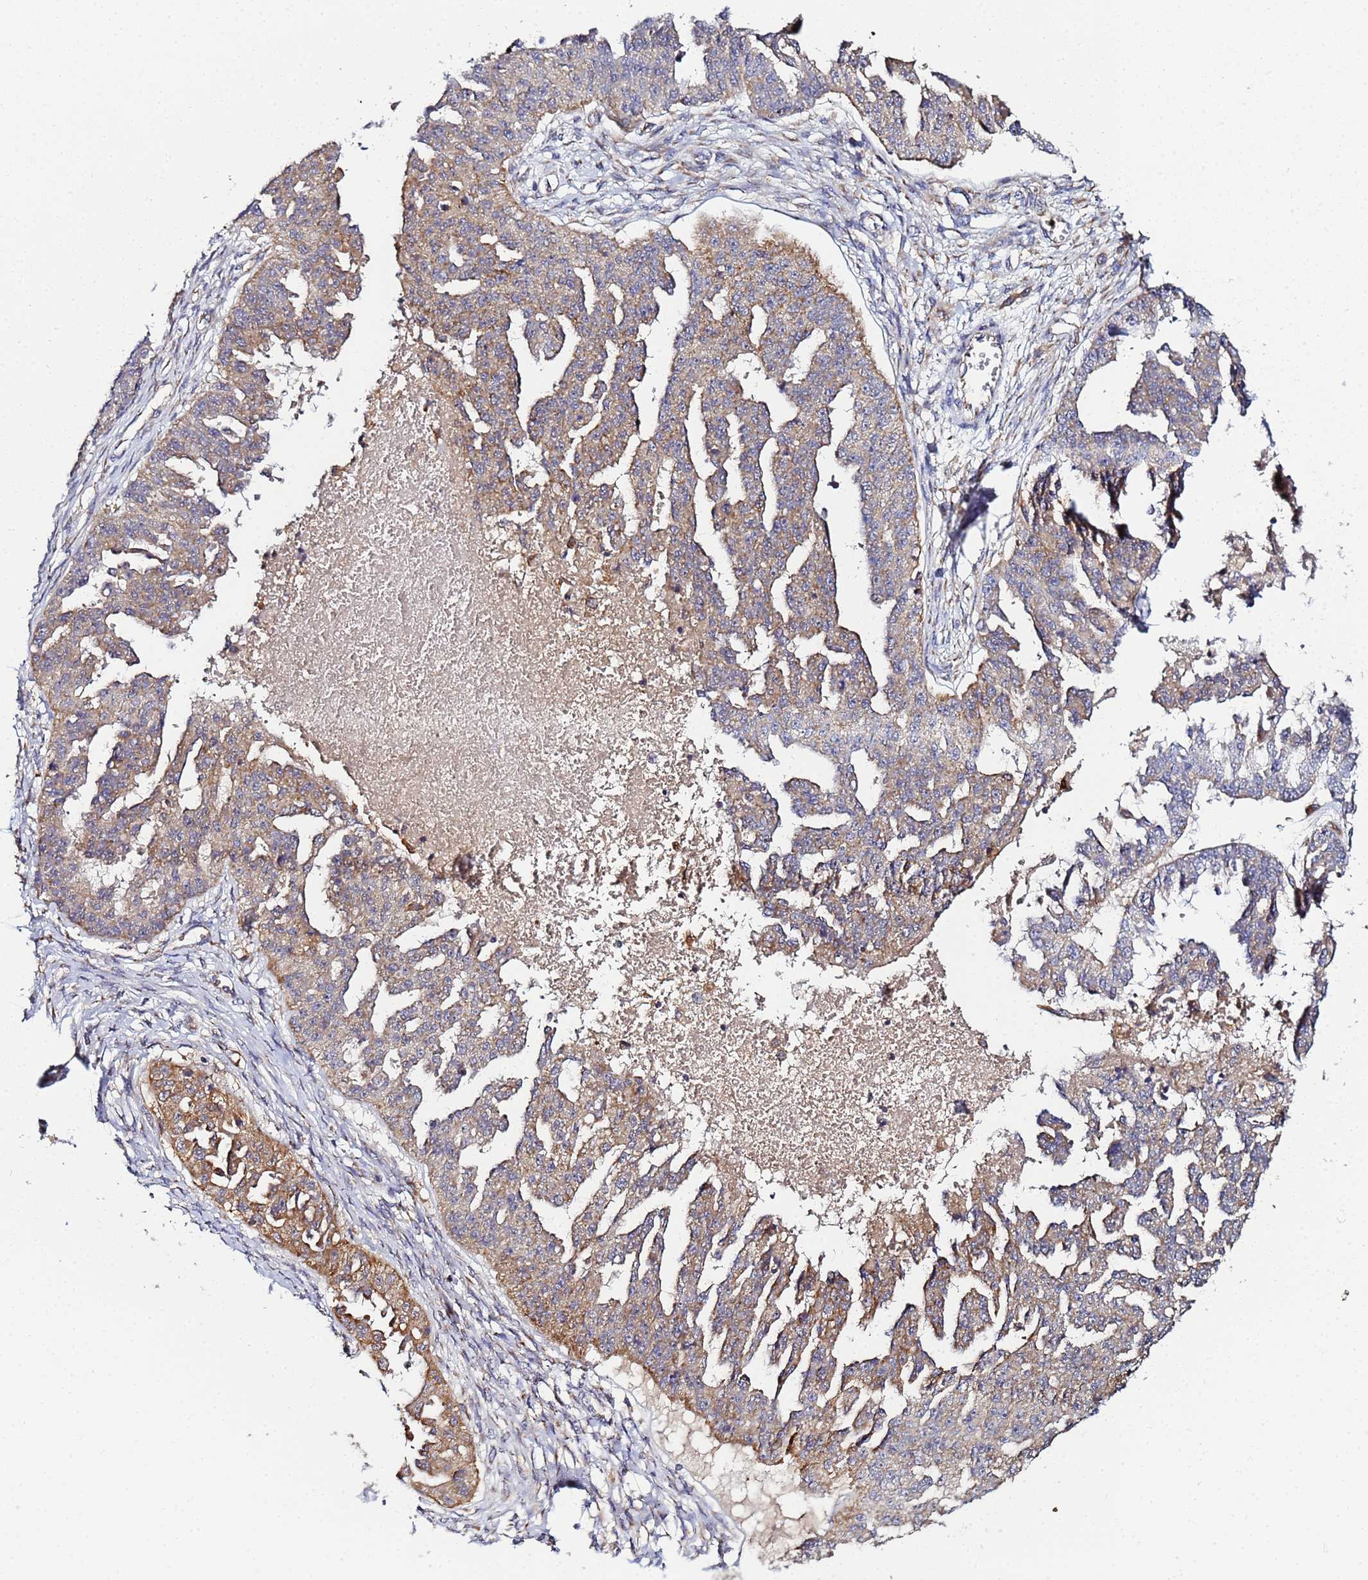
{"staining": {"intensity": "moderate", "quantity": "25%-75%", "location": "cytoplasmic/membranous"}, "tissue": "ovarian cancer", "cell_type": "Tumor cells", "image_type": "cancer", "snomed": [{"axis": "morphology", "description": "Cystadenocarcinoma, serous, NOS"}, {"axis": "topography", "description": "Ovary"}], "caption": "Human ovarian cancer stained with a brown dye demonstrates moderate cytoplasmic/membranous positive staining in approximately 25%-75% of tumor cells.", "gene": "CCDC127", "patient": {"sex": "female", "age": 58}}